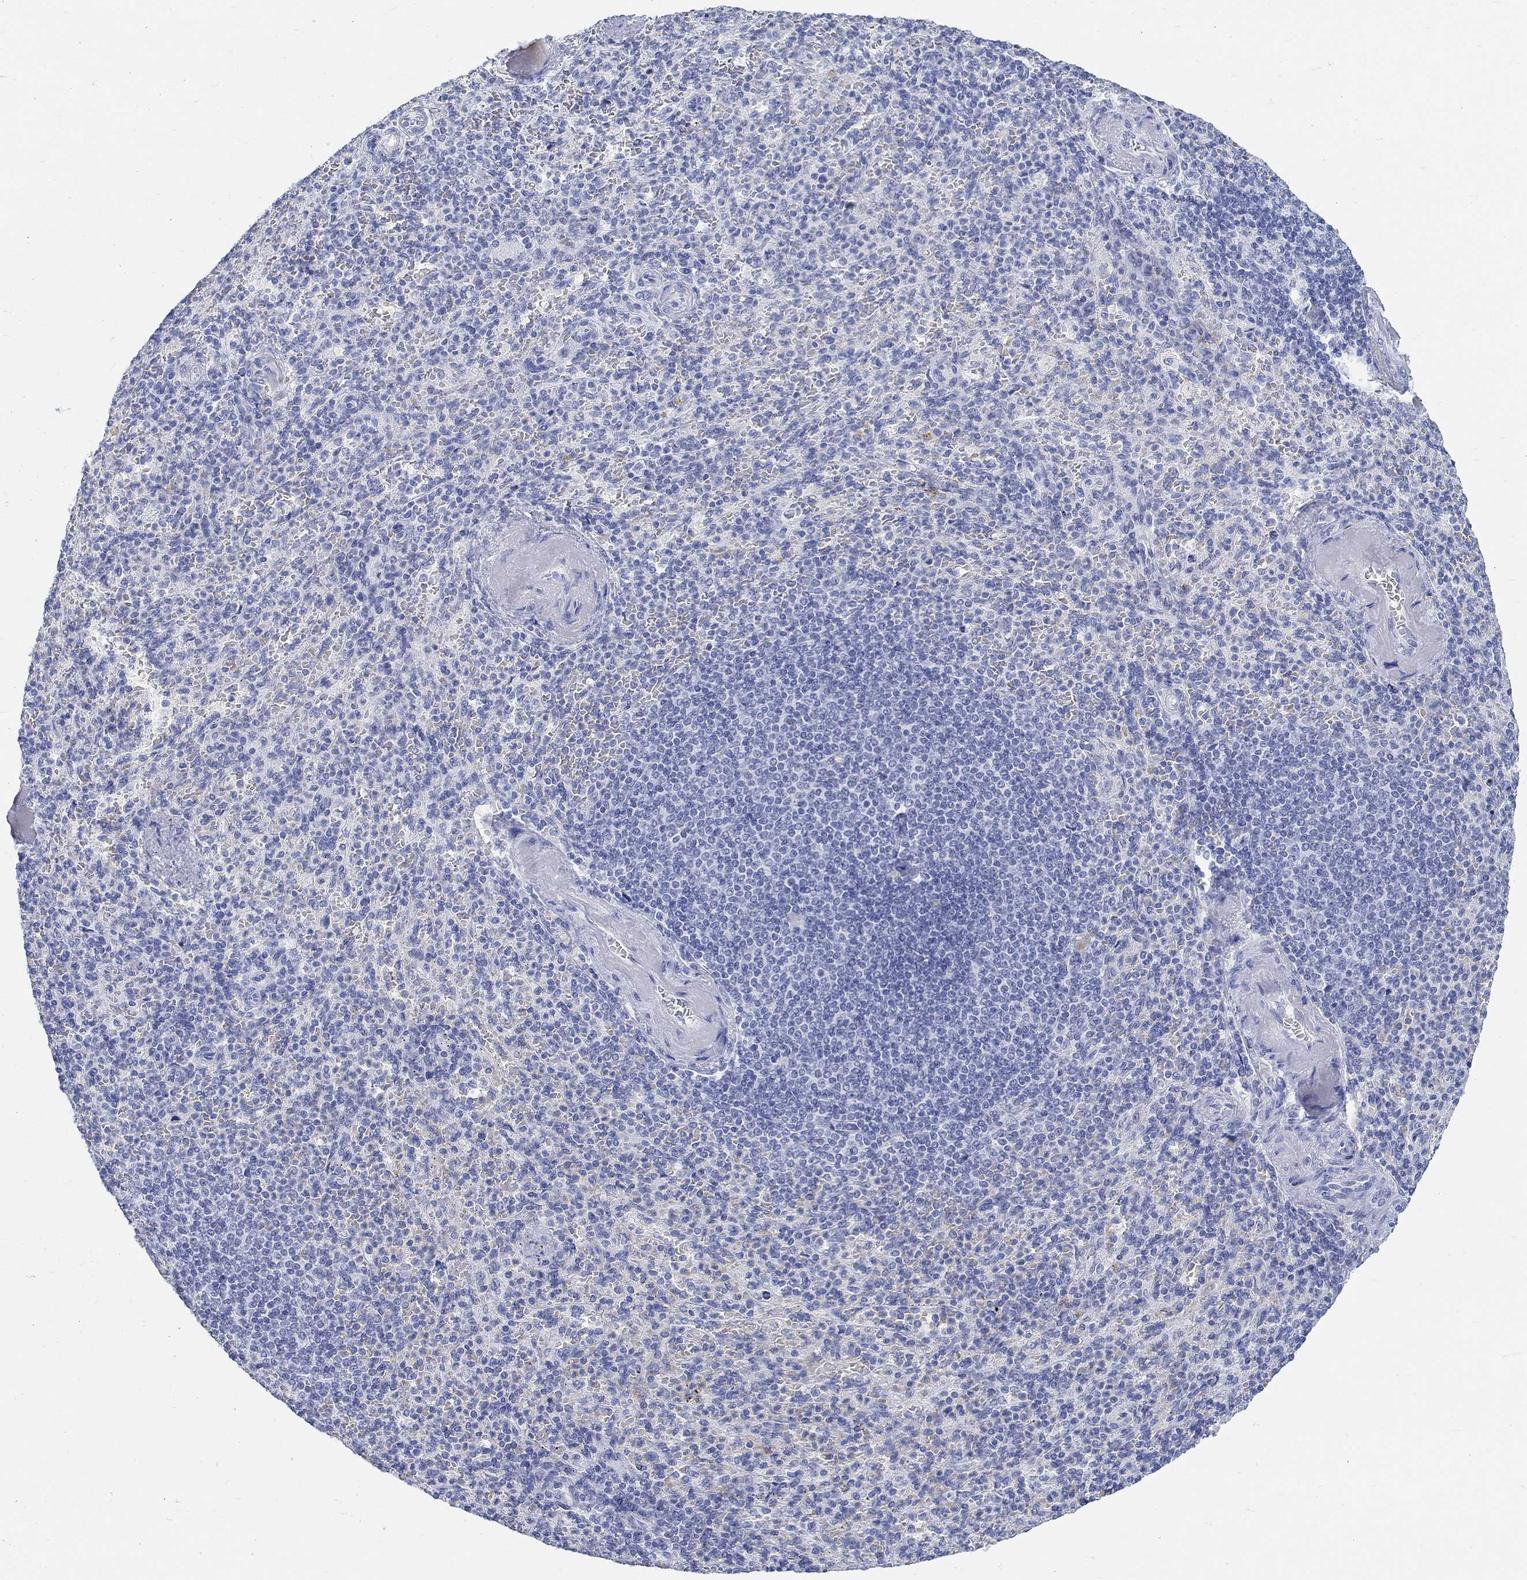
{"staining": {"intensity": "negative", "quantity": "none", "location": "none"}, "tissue": "spleen", "cell_type": "Cells in red pulp", "image_type": "normal", "snomed": [{"axis": "morphology", "description": "Normal tissue, NOS"}, {"axis": "topography", "description": "Spleen"}], "caption": "This histopathology image is of benign spleen stained with immunohistochemistry (IHC) to label a protein in brown with the nuclei are counter-stained blue. There is no positivity in cells in red pulp.", "gene": "GRIA3", "patient": {"sex": "female", "age": 74}}